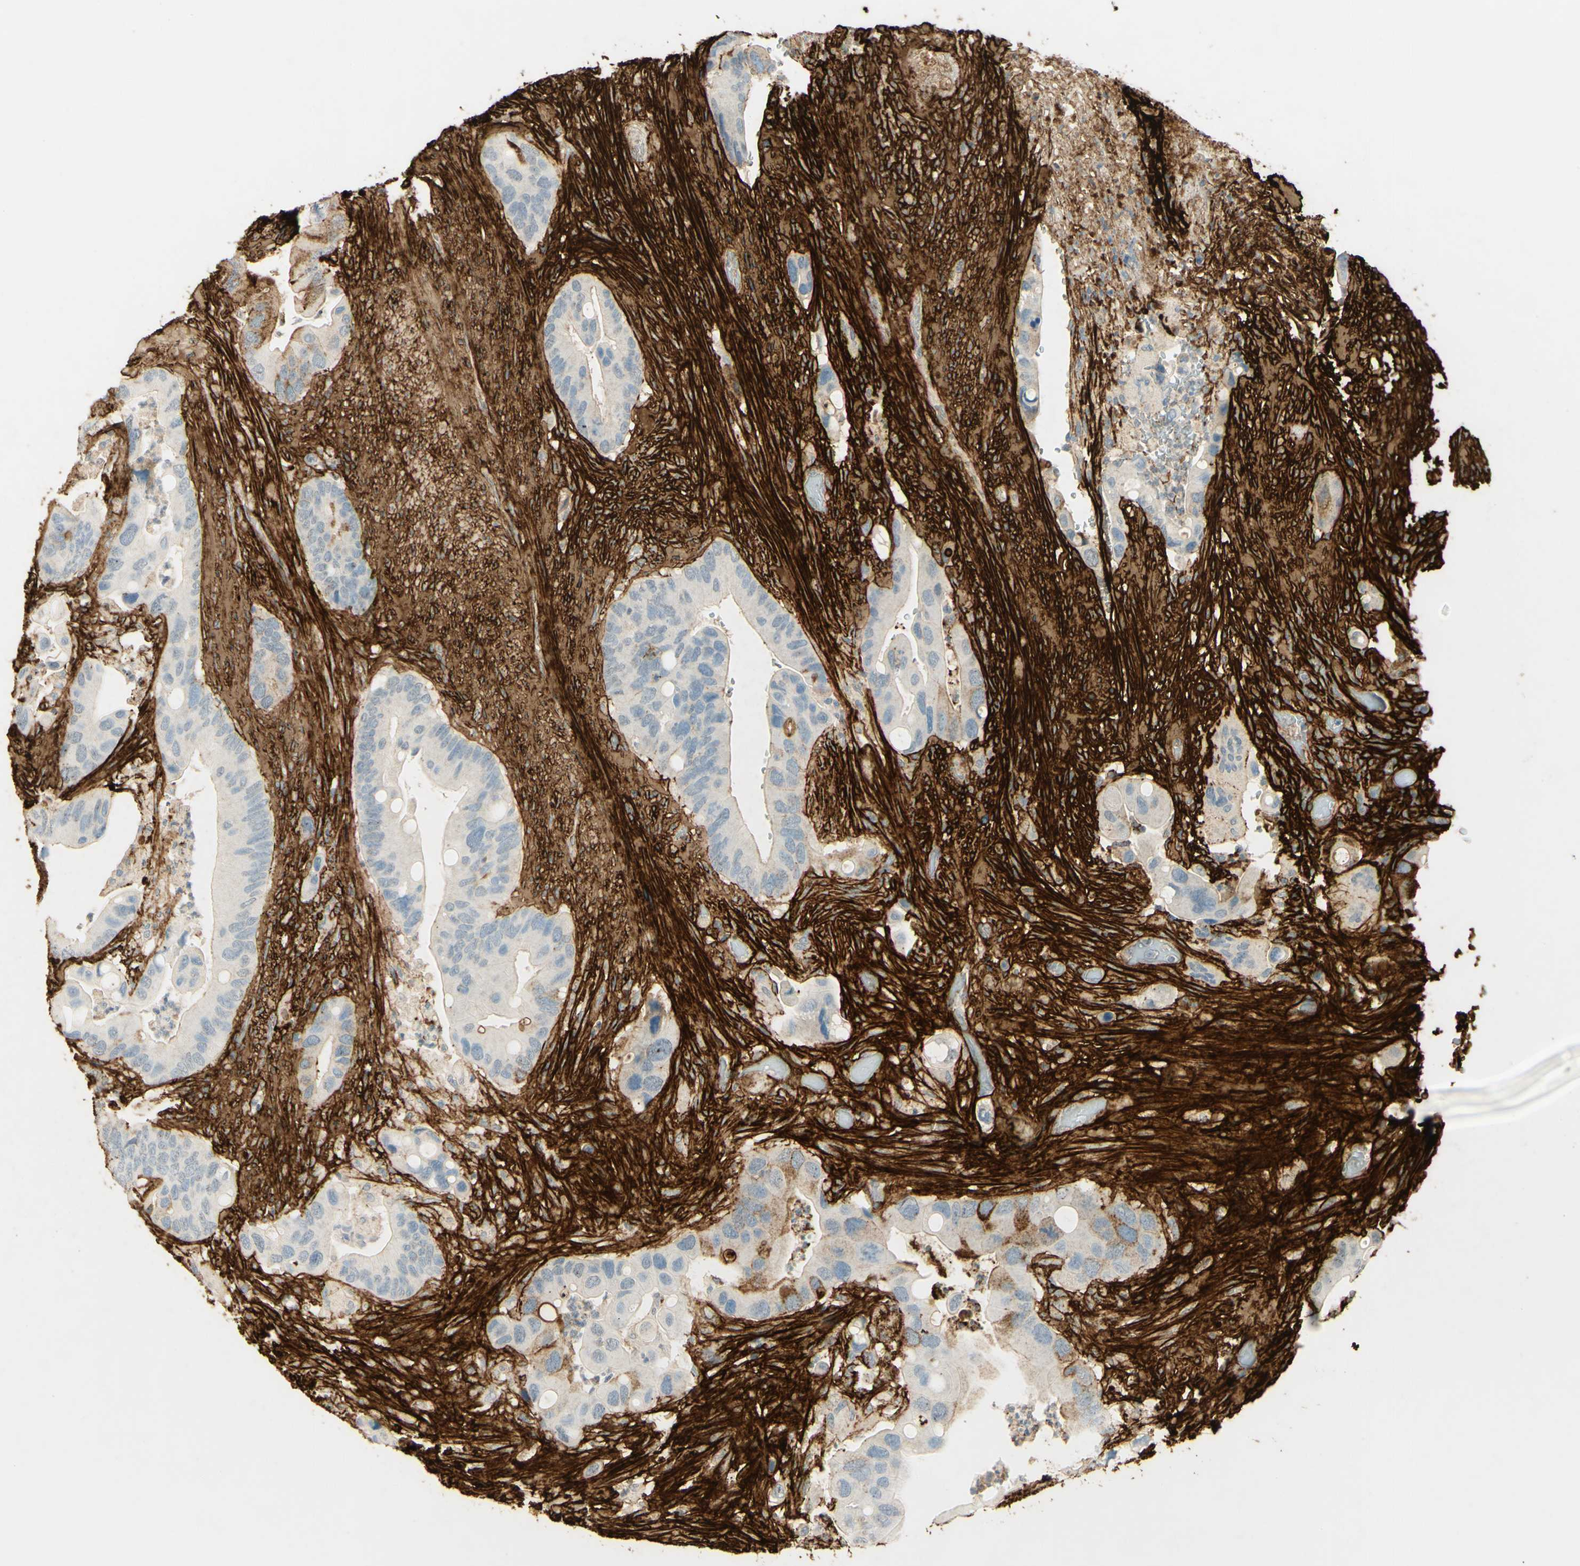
{"staining": {"intensity": "strong", "quantity": "<25%", "location": "cytoplasmic/membranous"}, "tissue": "colorectal cancer", "cell_type": "Tumor cells", "image_type": "cancer", "snomed": [{"axis": "morphology", "description": "Adenocarcinoma, NOS"}, {"axis": "topography", "description": "Rectum"}], "caption": "Immunohistochemical staining of human colorectal cancer demonstrates medium levels of strong cytoplasmic/membranous protein positivity in about <25% of tumor cells.", "gene": "TNN", "patient": {"sex": "female", "age": 57}}